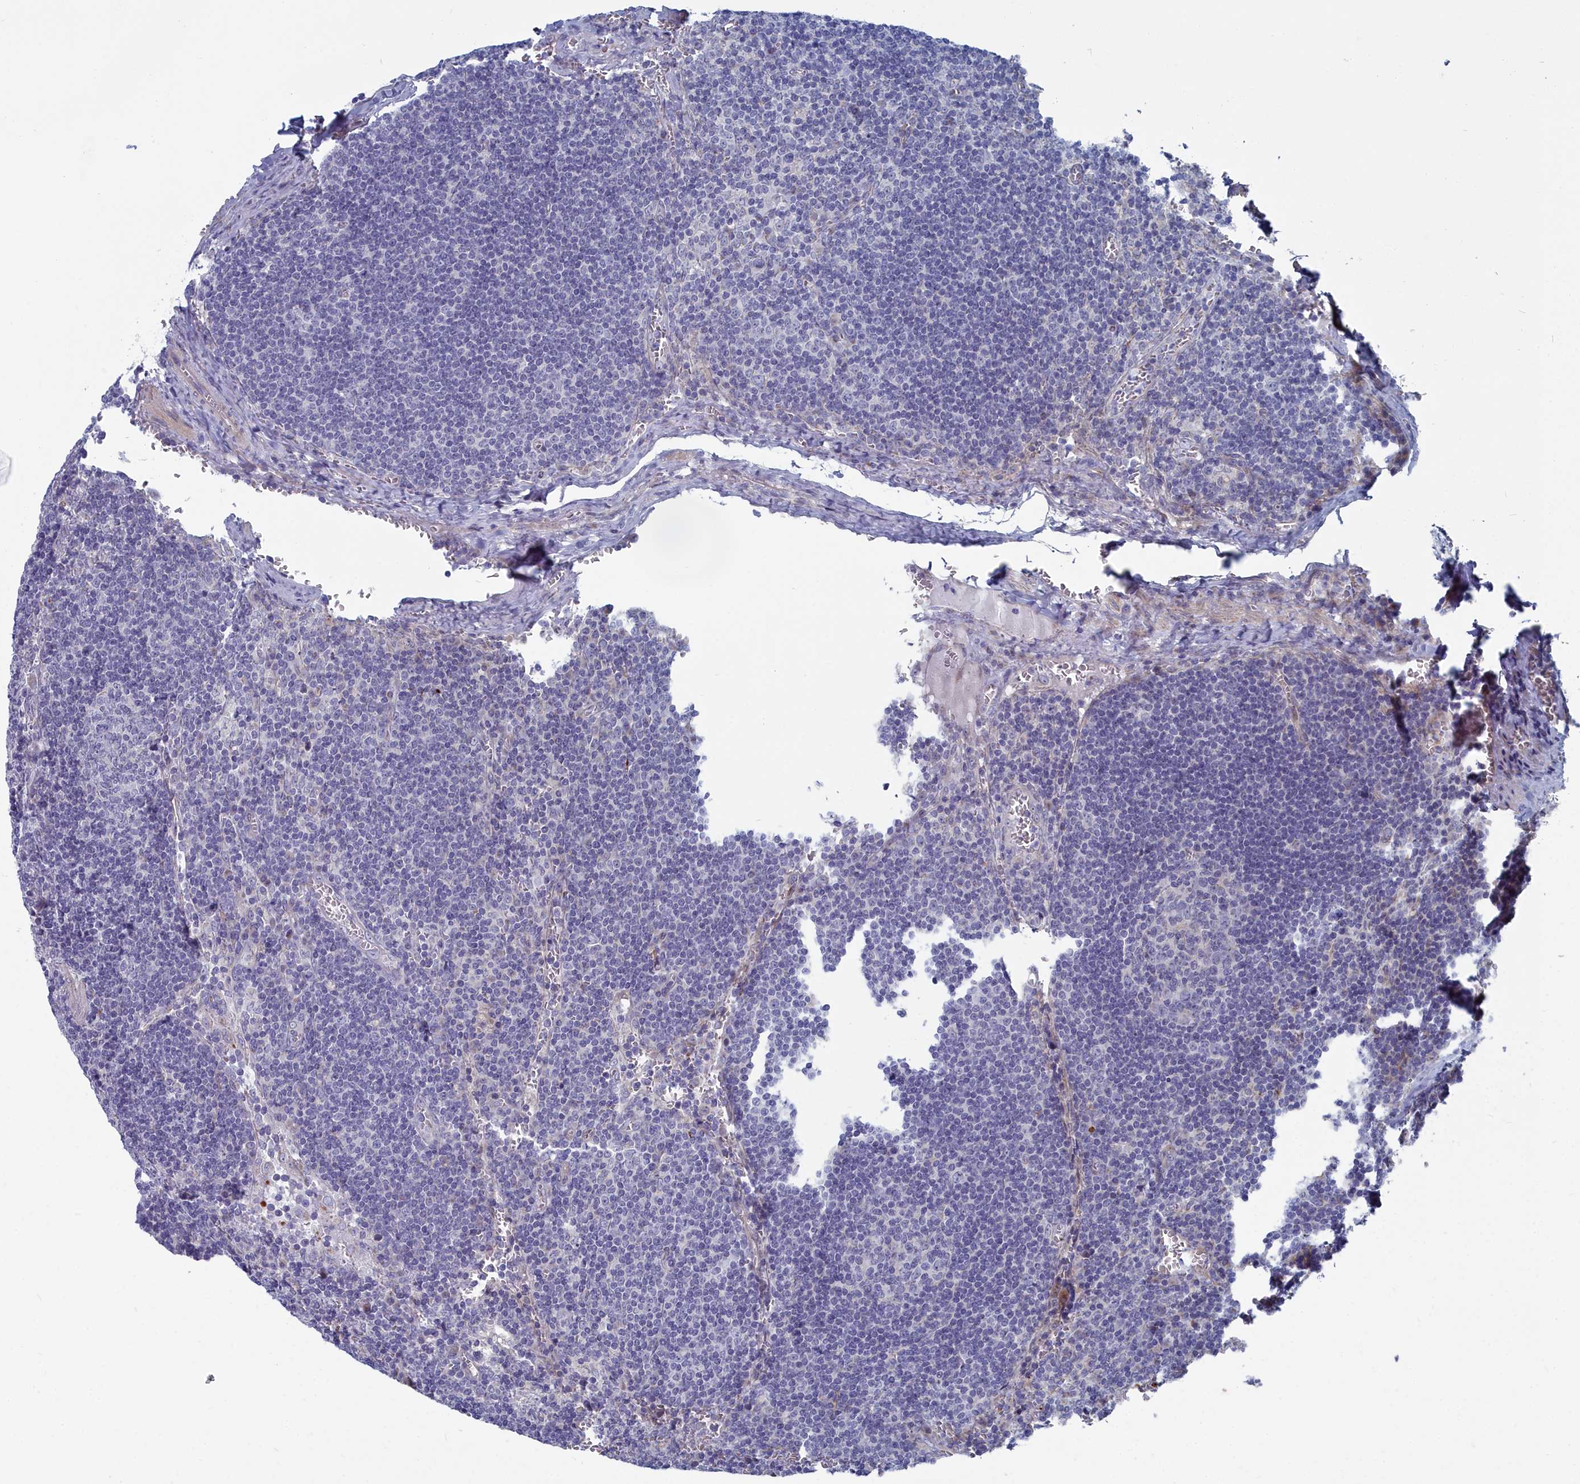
{"staining": {"intensity": "negative", "quantity": "none", "location": "none"}, "tissue": "lymph node", "cell_type": "Germinal center cells", "image_type": "normal", "snomed": [{"axis": "morphology", "description": "Normal tissue, NOS"}, {"axis": "topography", "description": "Lymph node"}], "caption": "Immunohistochemical staining of normal human lymph node reveals no significant positivity in germinal center cells. (IHC, brightfield microscopy, high magnification).", "gene": "SHISAL2A", "patient": {"sex": "female", "age": 73}}